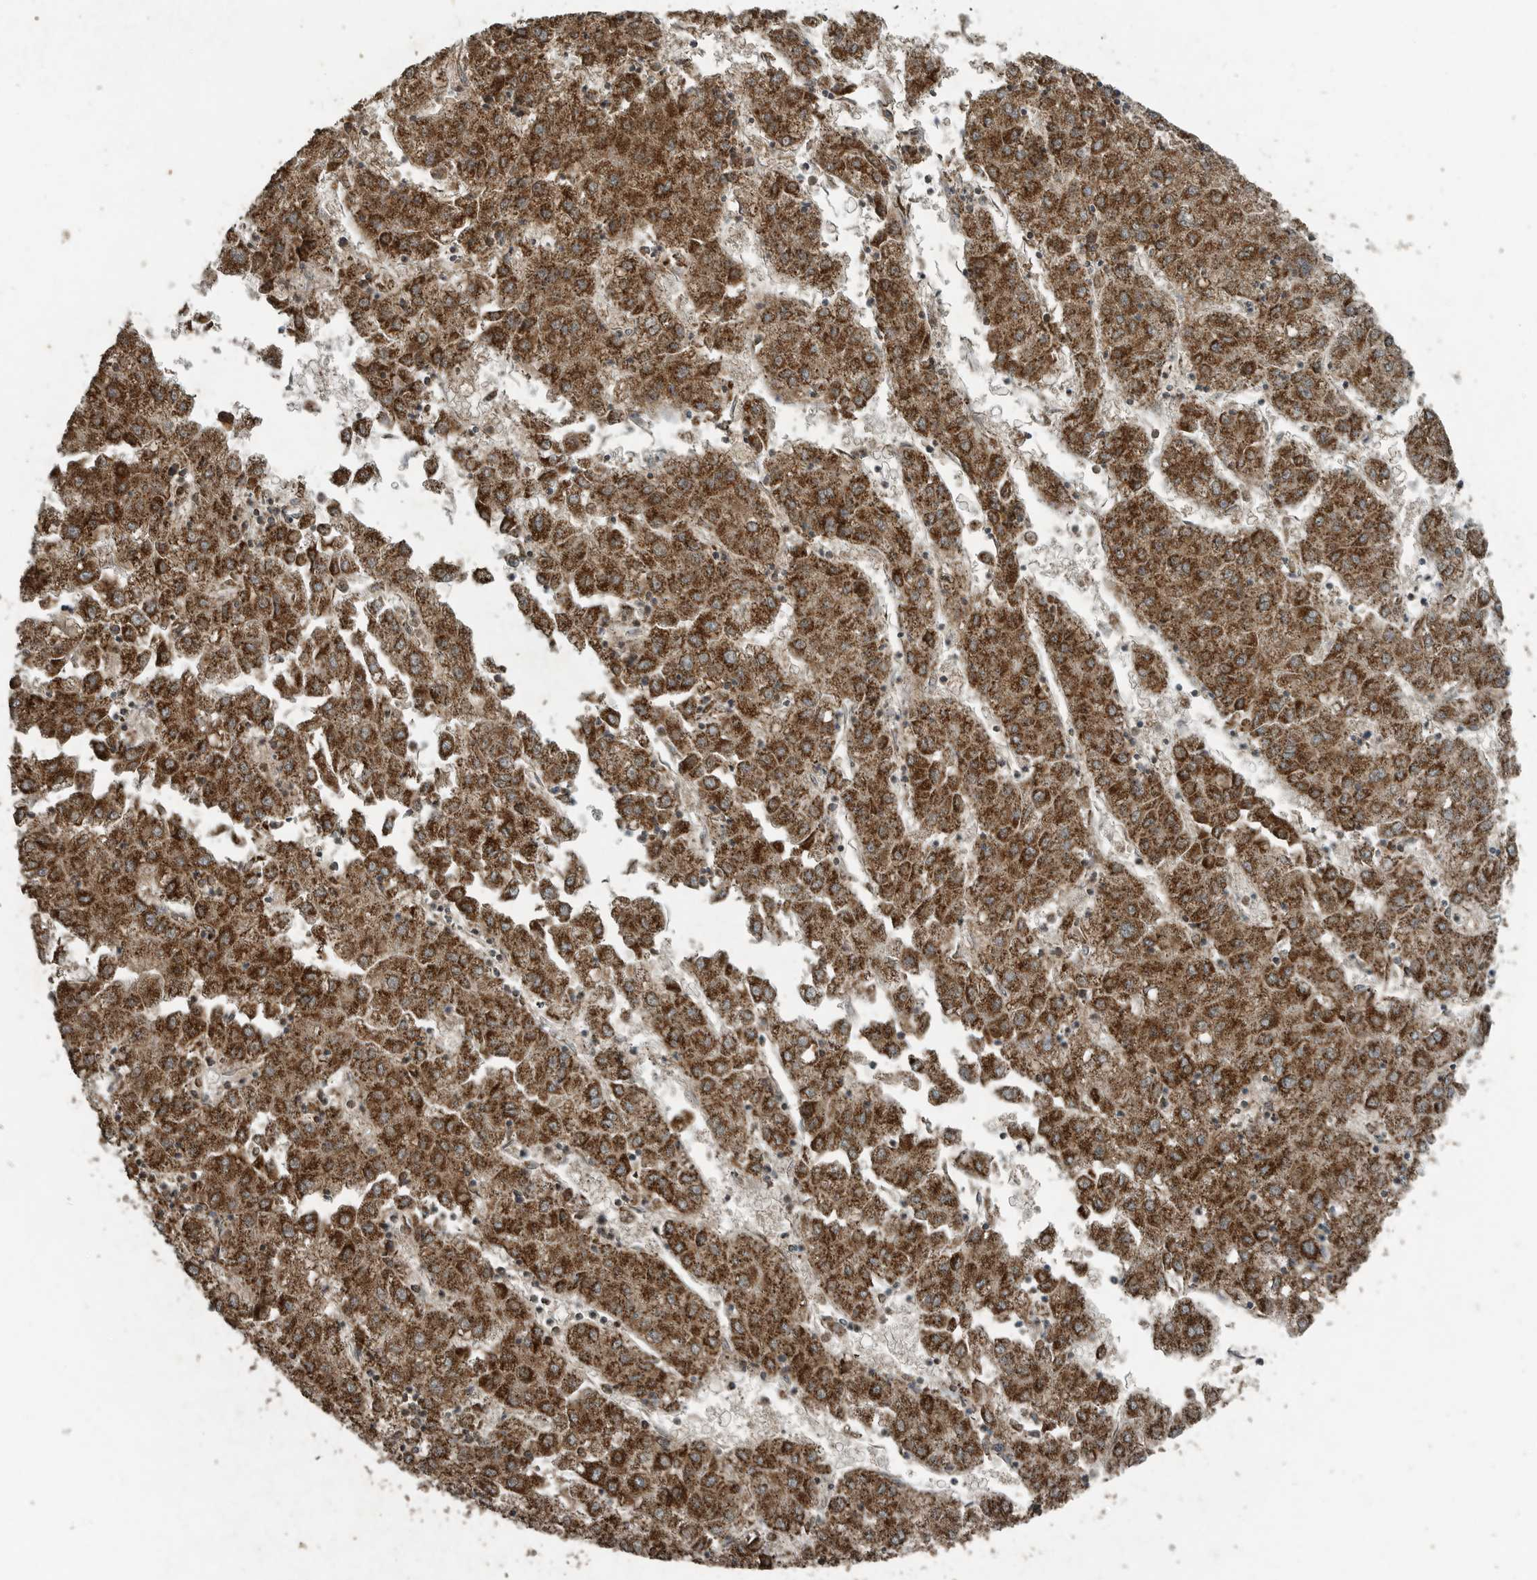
{"staining": {"intensity": "strong", "quantity": ">75%", "location": "cytoplasmic/membranous"}, "tissue": "liver cancer", "cell_type": "Tumor cells", "image_type": "cancer", "snomed": [{"axis": "morphology", "description": "Carcinoma, Hepatocellular, NOS"}, {"axis": "topography", "description": "Liver"}], "caption": "There is high levels of strong cytoplasmic/membranous staining in tumor cells of hepatocellular carcinoma (liver), as demonstrated by immunohistochemical staining (brown color).", "gene": "IL6ST", "patient": {"sex": "male", "age": 72}}